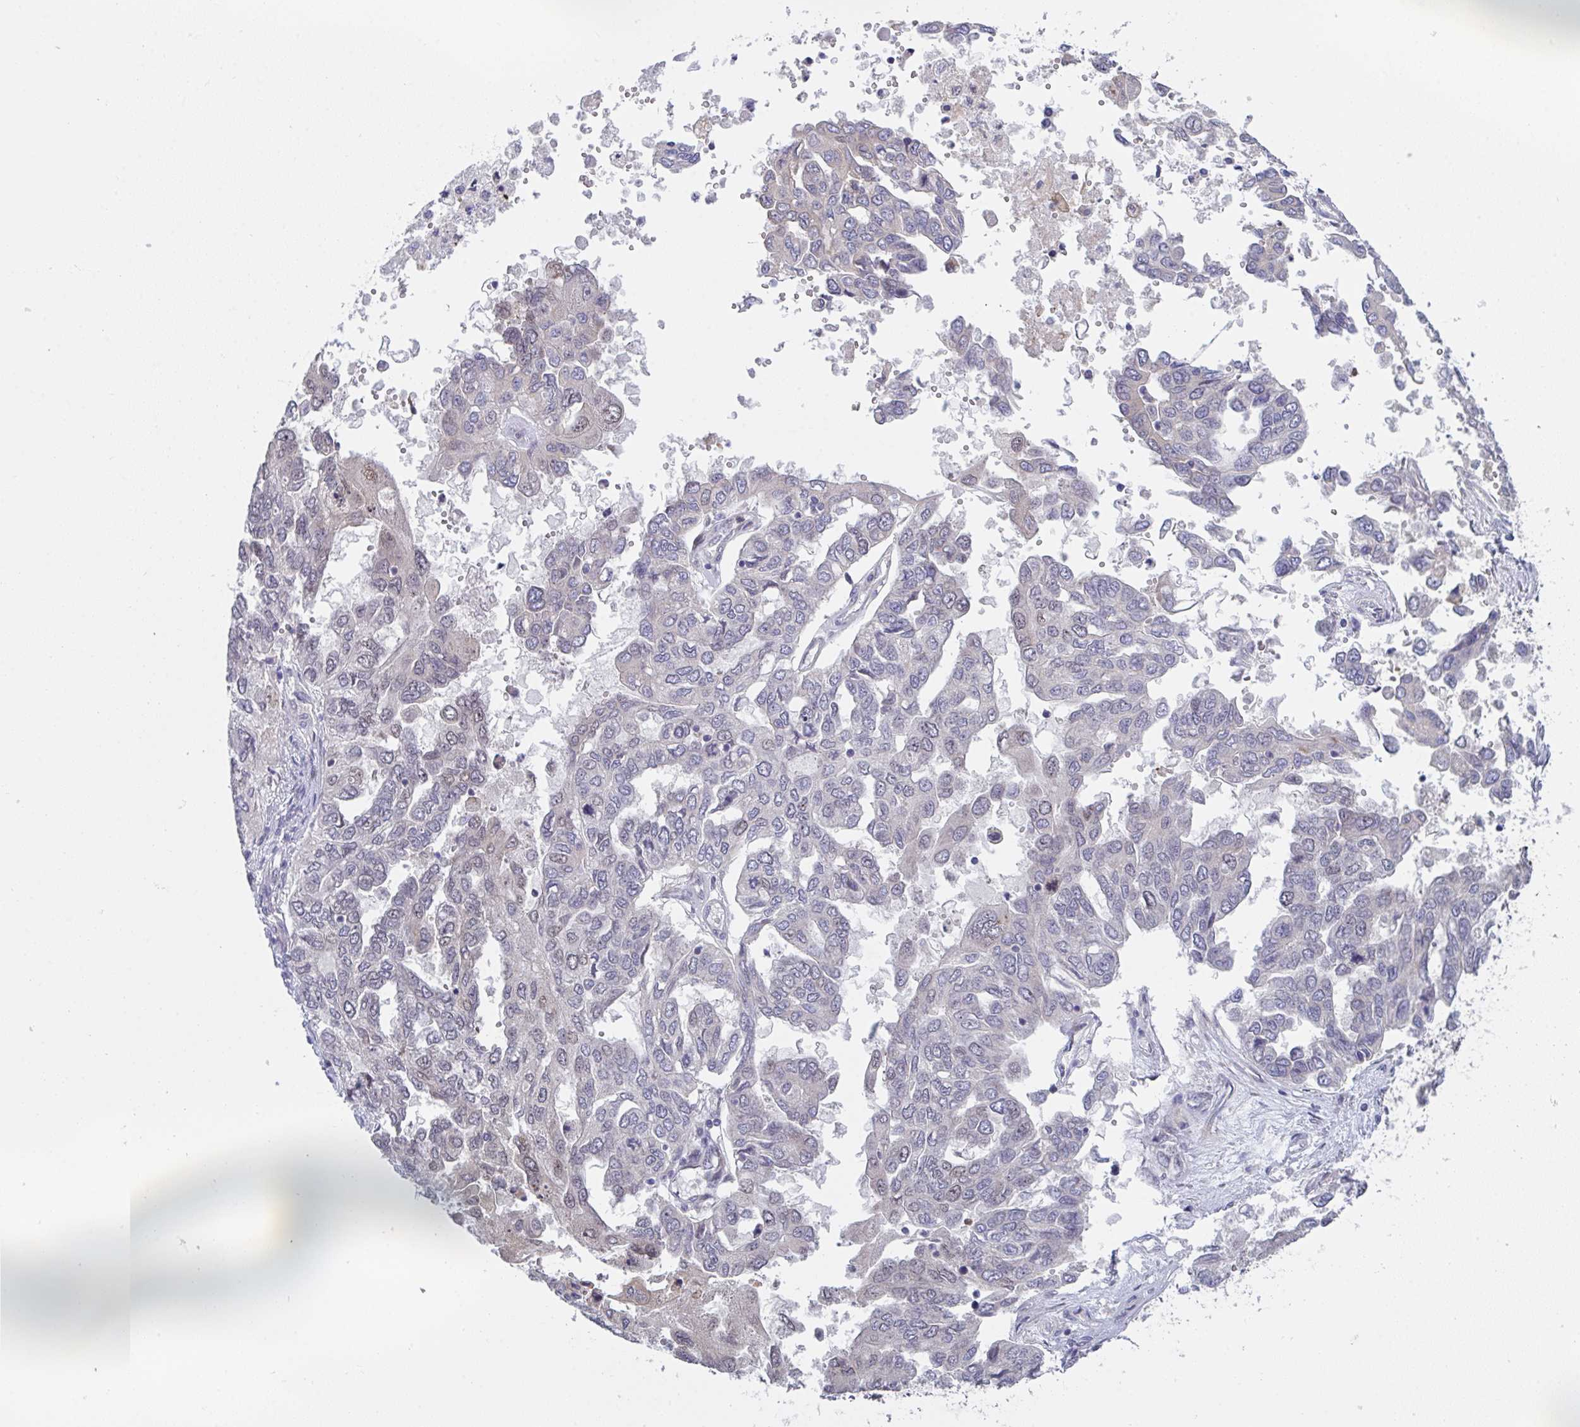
{"staining": {"intensity": "moderate", "quantity": "25%-75%", "location": "nuclear"}, "tissue": "ovarian cancer", "cell_type": "Tumor cells", "image_type": "cancer", "snomed": [{"axis": "morphology", "description": "Cystadenocarcinoma, serous, NOS"}, {"axis": "topography", "description": "Ovary"}], "caption": "IHC of ovarian cancer (serous cystadenocarcinoma) demonstrates medium levels of moderate nuclear staining in about 25%-75% of tumor cells.", "gene": "RBM18", "patient": {"sex": "female", "age": 53}}